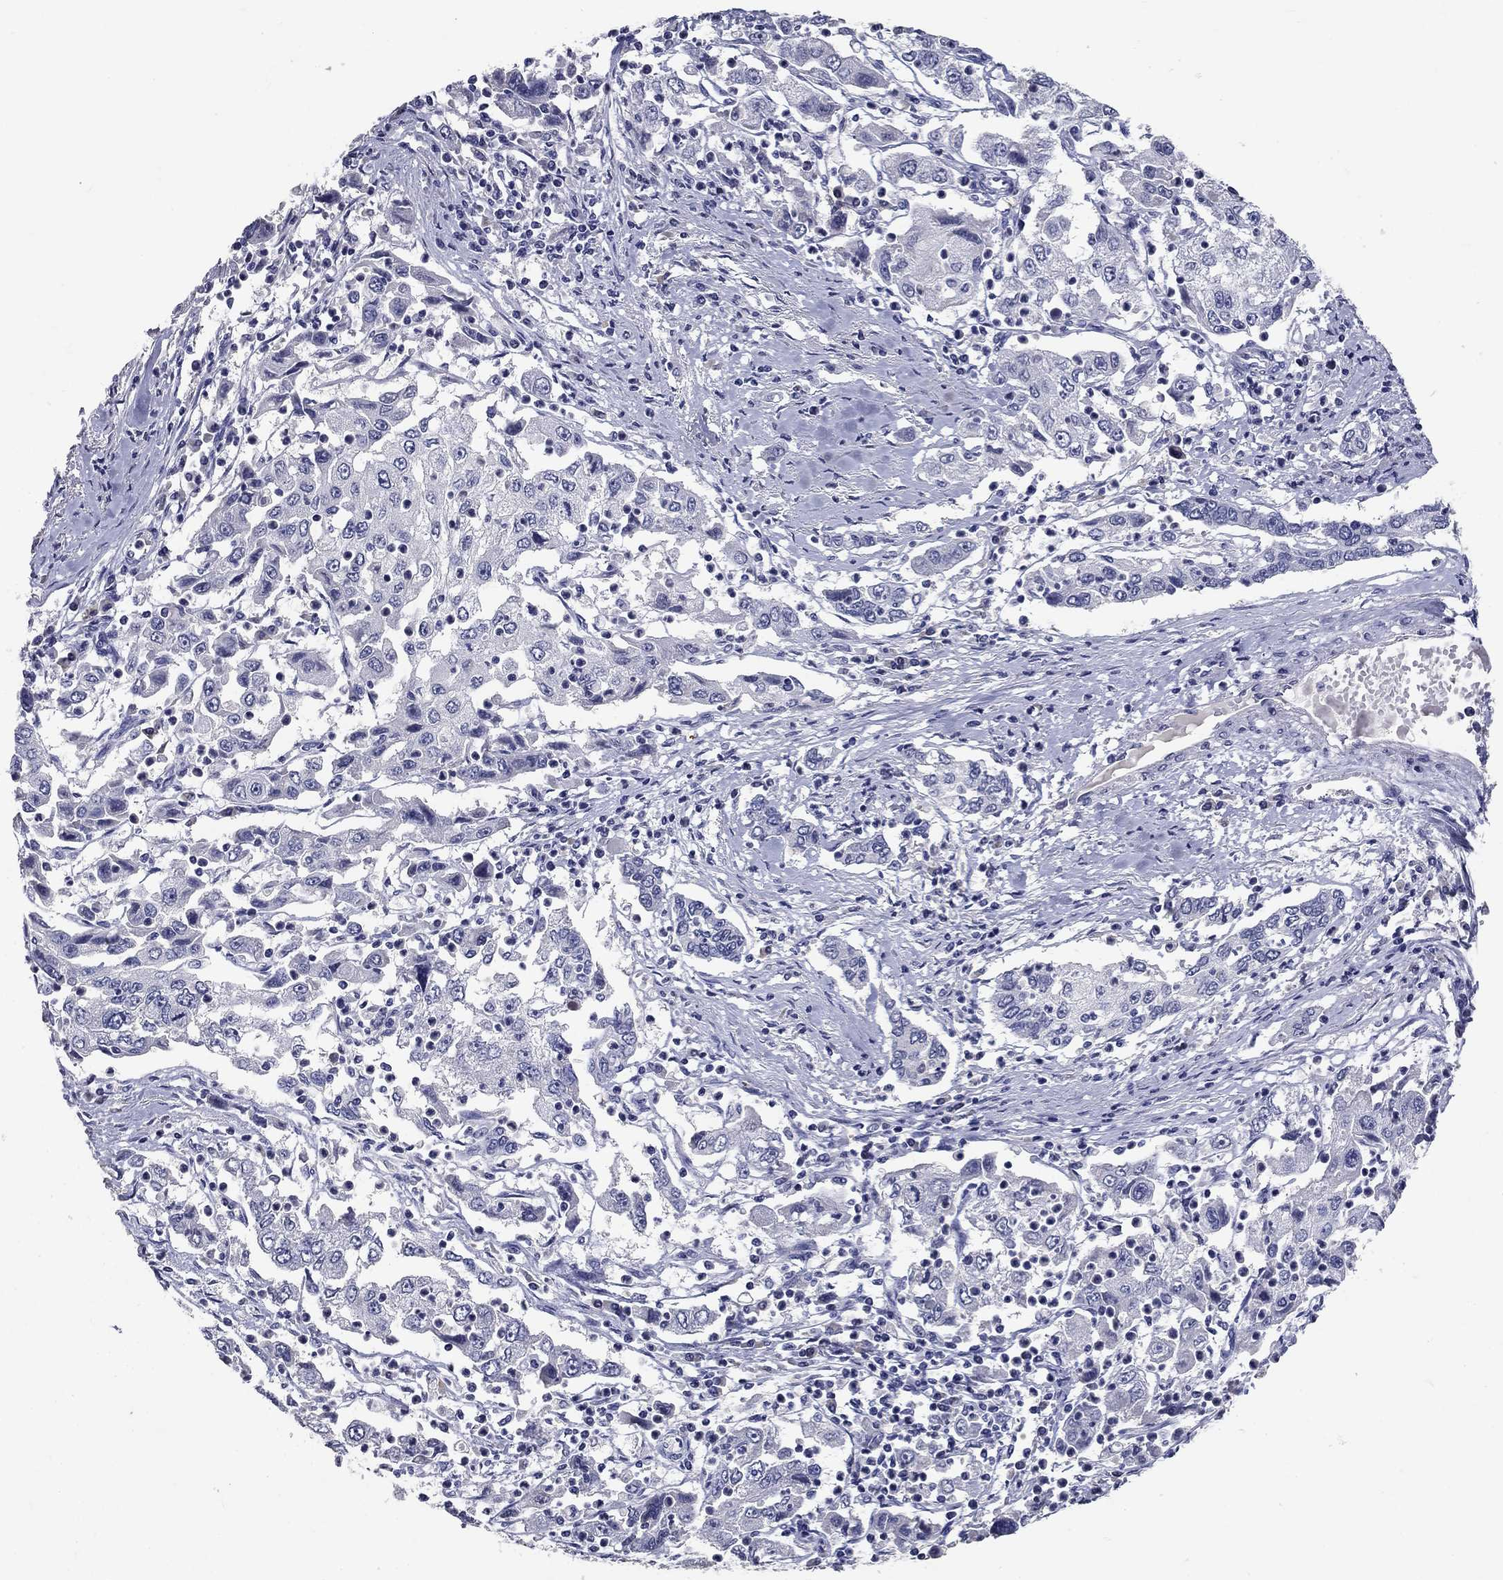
{"staining": {"intensity": "negative", "quantity": "none", "location": "none"}, "tissue": "cervical cancer", "cell_type": "Tumor cells", "image_type": "cancer", "snomed": [{"axis": "morphology", "description": "Squamous cell carcinoma, NOS"}, {"axis": "topography", "description": "Cervix"}], "caption": "Immunohistochemistry (IHC) image of human cervical cancer stained for a protein (brown), which demonstrates no expression in tumor cells.", "gene": "POMC", "patient": {"sex": "female", "age": 36}}